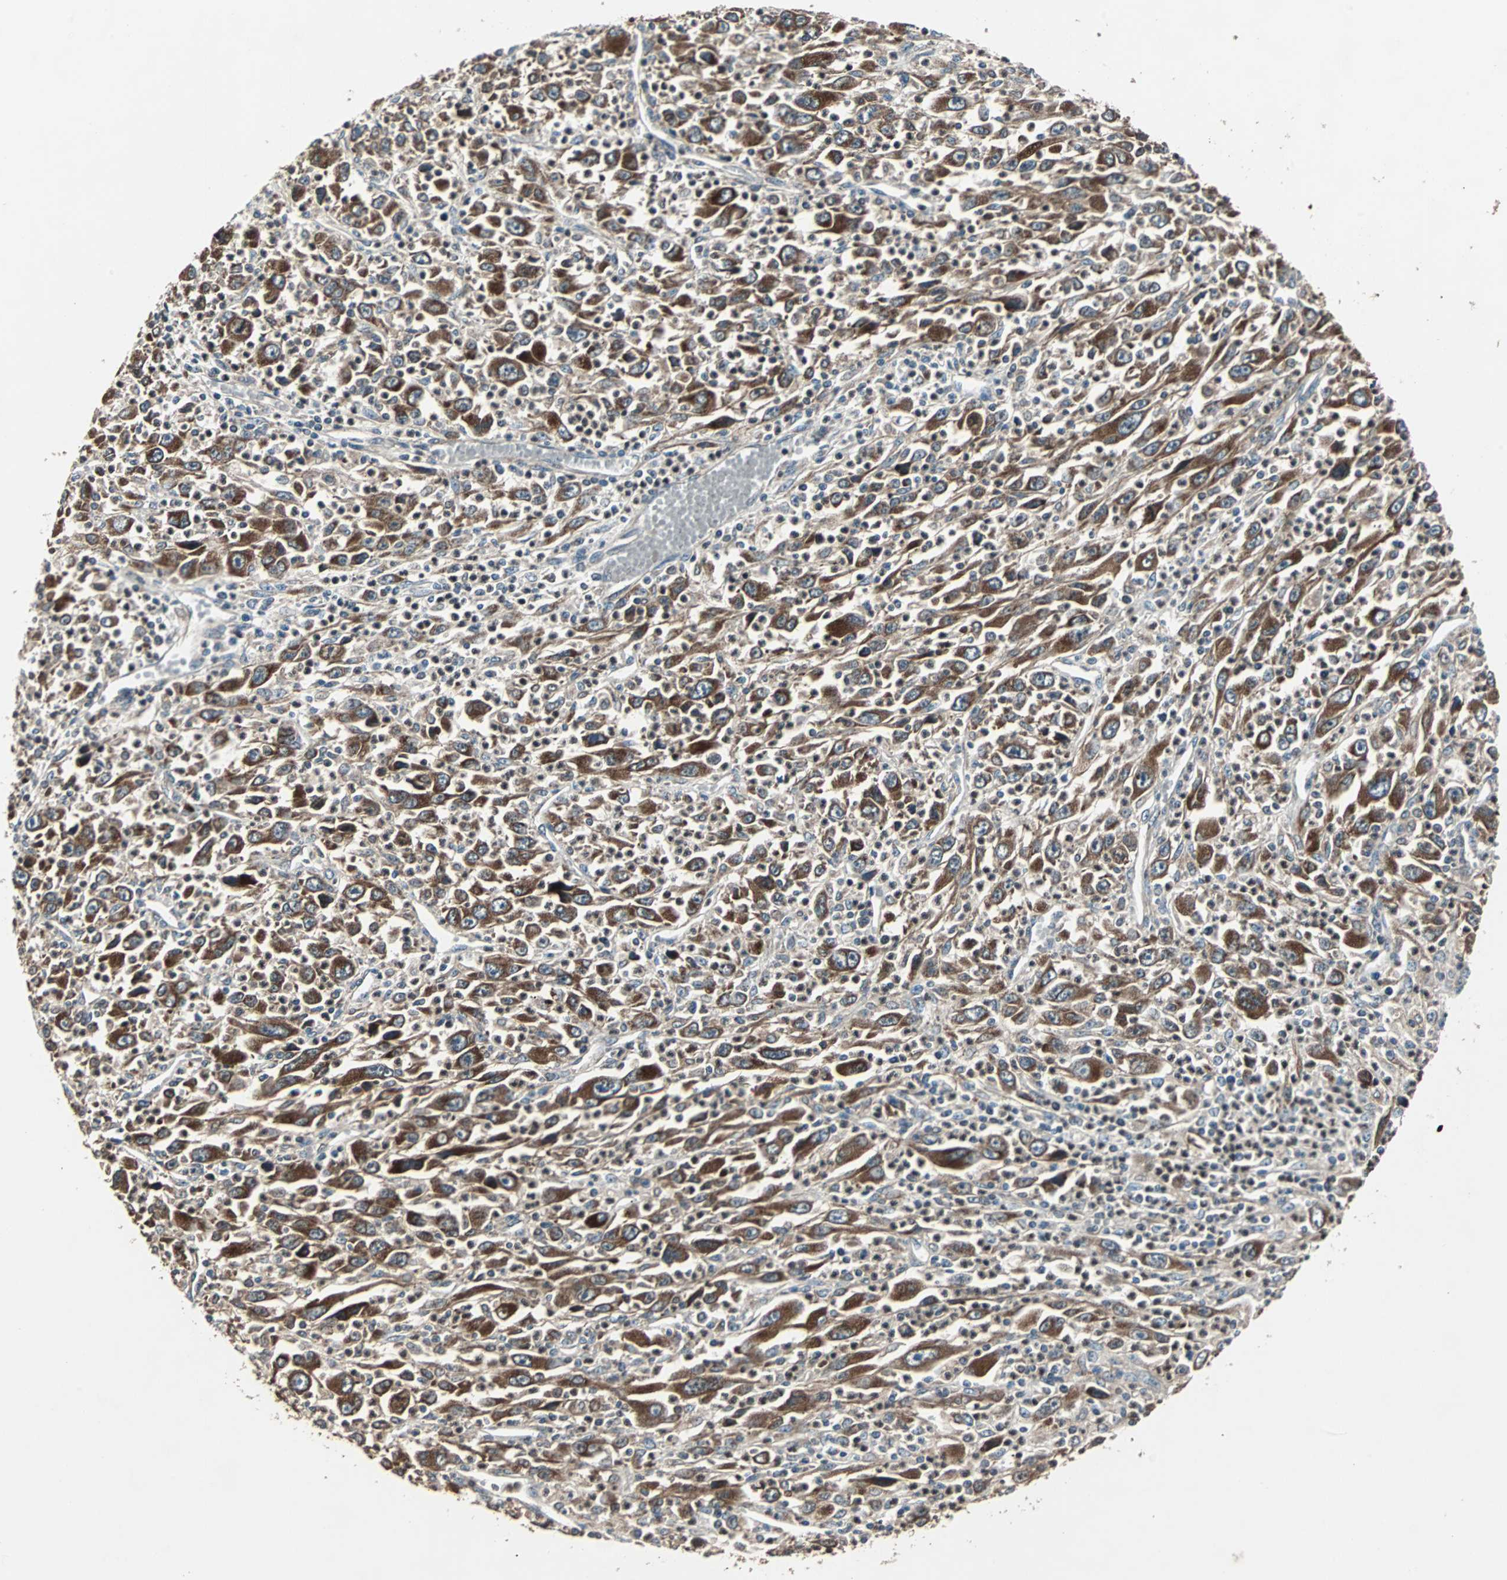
{"staining": {"intensity": "moderate", "quantity": ">75%", "location": "cytoplasmic/membranous"}, "tissue": "melanoma", "cell_type": "Tumor cells", "image_type": "cancer", "snomed": [{"axis": "morphology", "description": "Malignant melanoma, Metastatic site"}, {"axis": "topography", "description": "Skin"}], "caption": "Immunohistochemical staining of human melanoma displays medium levels of moderate cytoplasmic/membranous protein staining in about >75% of tumor cells.", "gene": "RAB7A", "patient": {"sex": "female", "age": 56}}